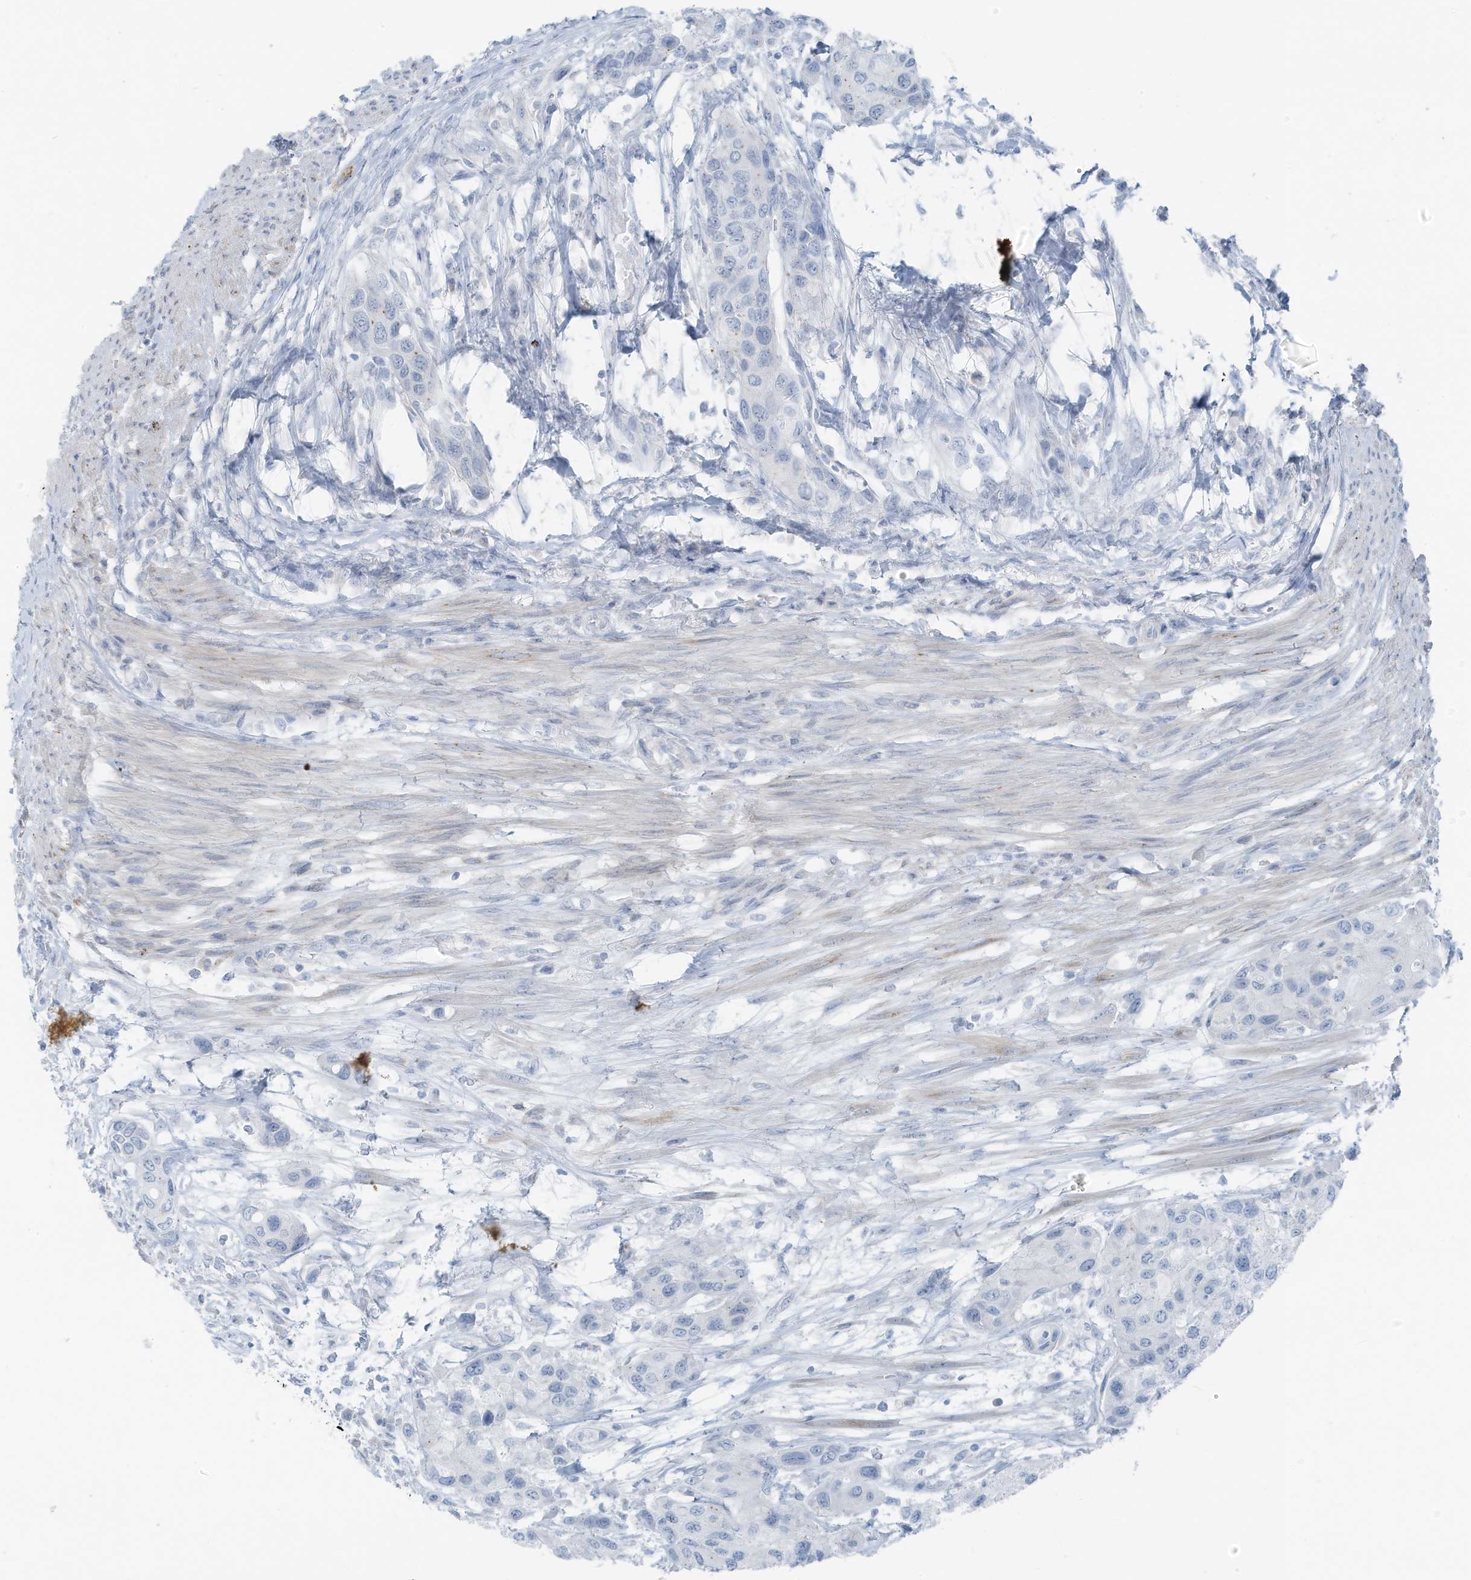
{"staining": {"intensity": "negative", "quantity": "none", "location": "none"}, "tissue": "urothelial cancer", "cell_type": "Tumor cells", "image_type": "cancer", "snomed": [{"axis": "morphology", "description": "Normal tissue, NOS"}, {"axis": "morphology", "description": "Urothelial carcinoma, High grade"}, {"axis": "topography", "description": "Vascular tissue"}, {"axis": "topography", "description": "Urinary bladder"}], "caption": "Immunohistochemistry (IHC) image of neoplastic tissue: human urothelial carcinoma (high-grade) stained with DAB exhibits no significant protein staining in tumor cells.", "gene": "SLC25A43", "patient": {"sex": "female", "age": 56}}